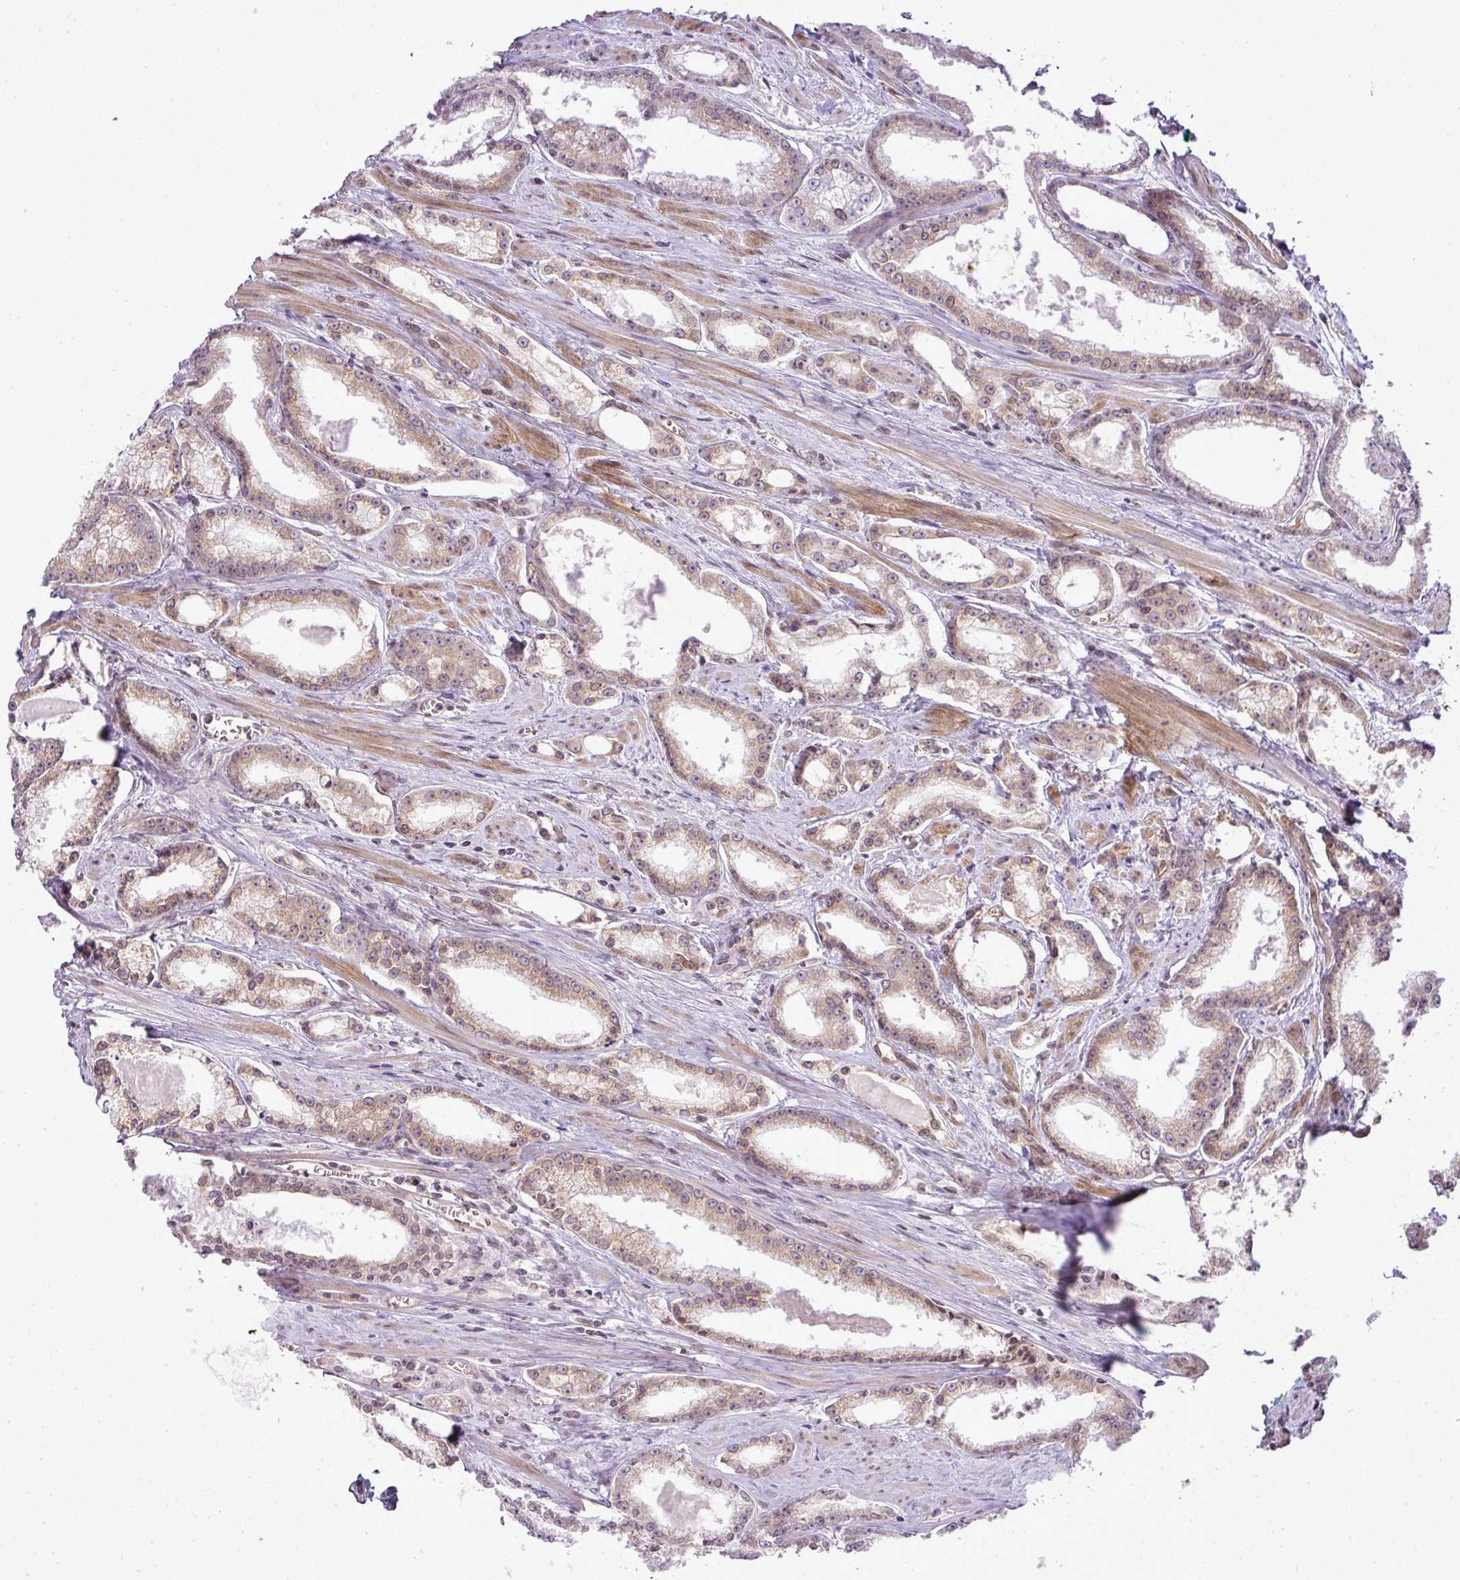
{"staining": {"intensity": "weak", "quantity": "25%-75%", "location": "cytoplasmic/membranous,nuclear"}, "tissue": "prostate cancer", "cell_type": "Tumor cells", "image_type": "cancer", "snomed": [{"axis": "morphology", "description": "Adenocarcinoma, Low grade"}, {"axis": "topography", "description": "Prostate and seminal vesicle, NOS"}], "caption": "Prostate cancer (adenocarcinoma (low-grade)) stained for a protein (brown) demonstrates weak cytoplasmic/membranous and nuclear positive staining in about 25%-75% of tumor cells.", "gene": "COX18", "patient": {"sex": "male", "age": 60}}